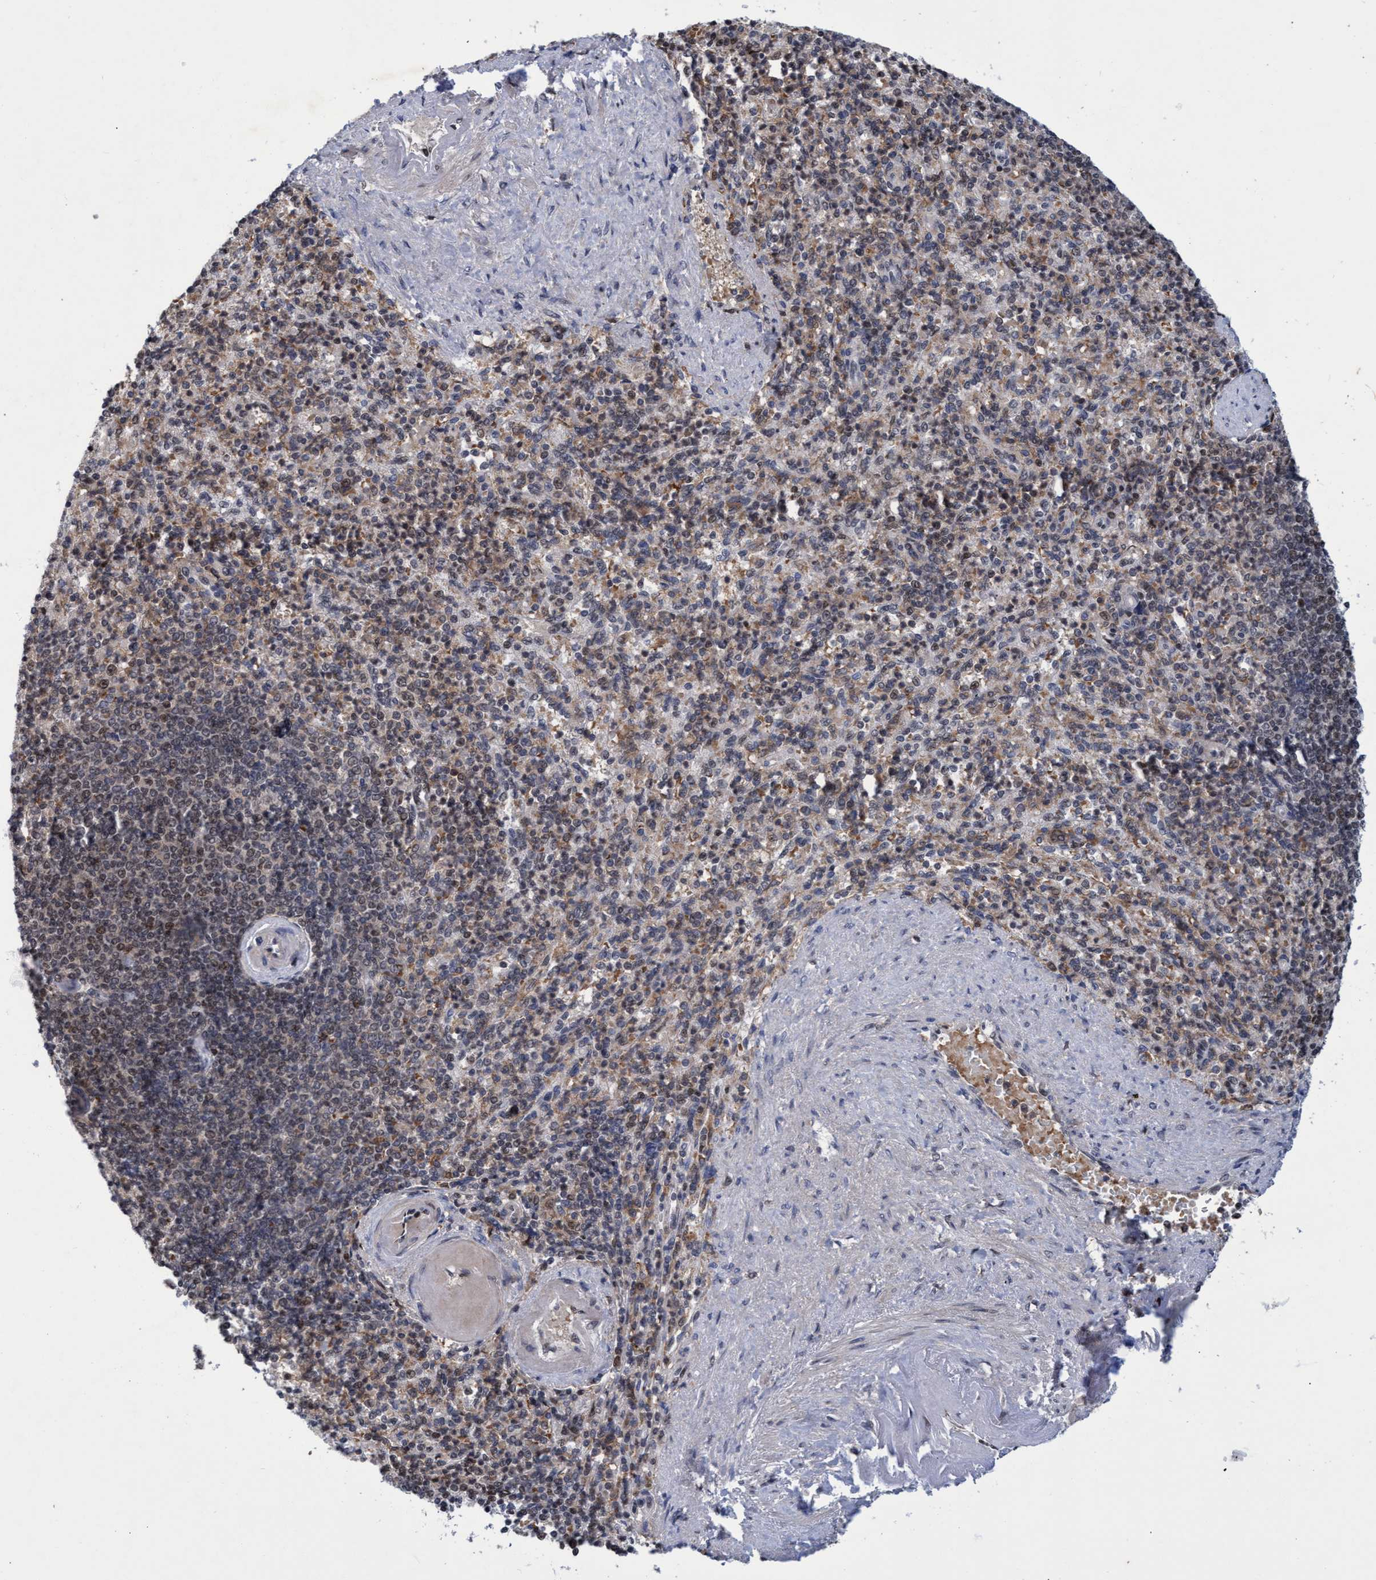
{"staining": {"intensity": "weak", "quantity": ">75%", "location": "cytoplasmic/membranous,nuclear"}, "tissue": "spleen", "cell_type": "Cells in red pulp", "image_type": "normal", "snomed": [{"axis": "morphology", "description": "Normal tissue, NOS"}, {"axis": "topography", "description": "Spleen"}], "caption": "The image demonstrates staining of benign spleen, revealing weak cytoplasmic/membranous,nuclear protein positivity (brown color) within cells in red pulp.", "gene": "GTF2F1", "patient": {"sex": "female", "age": 74}}